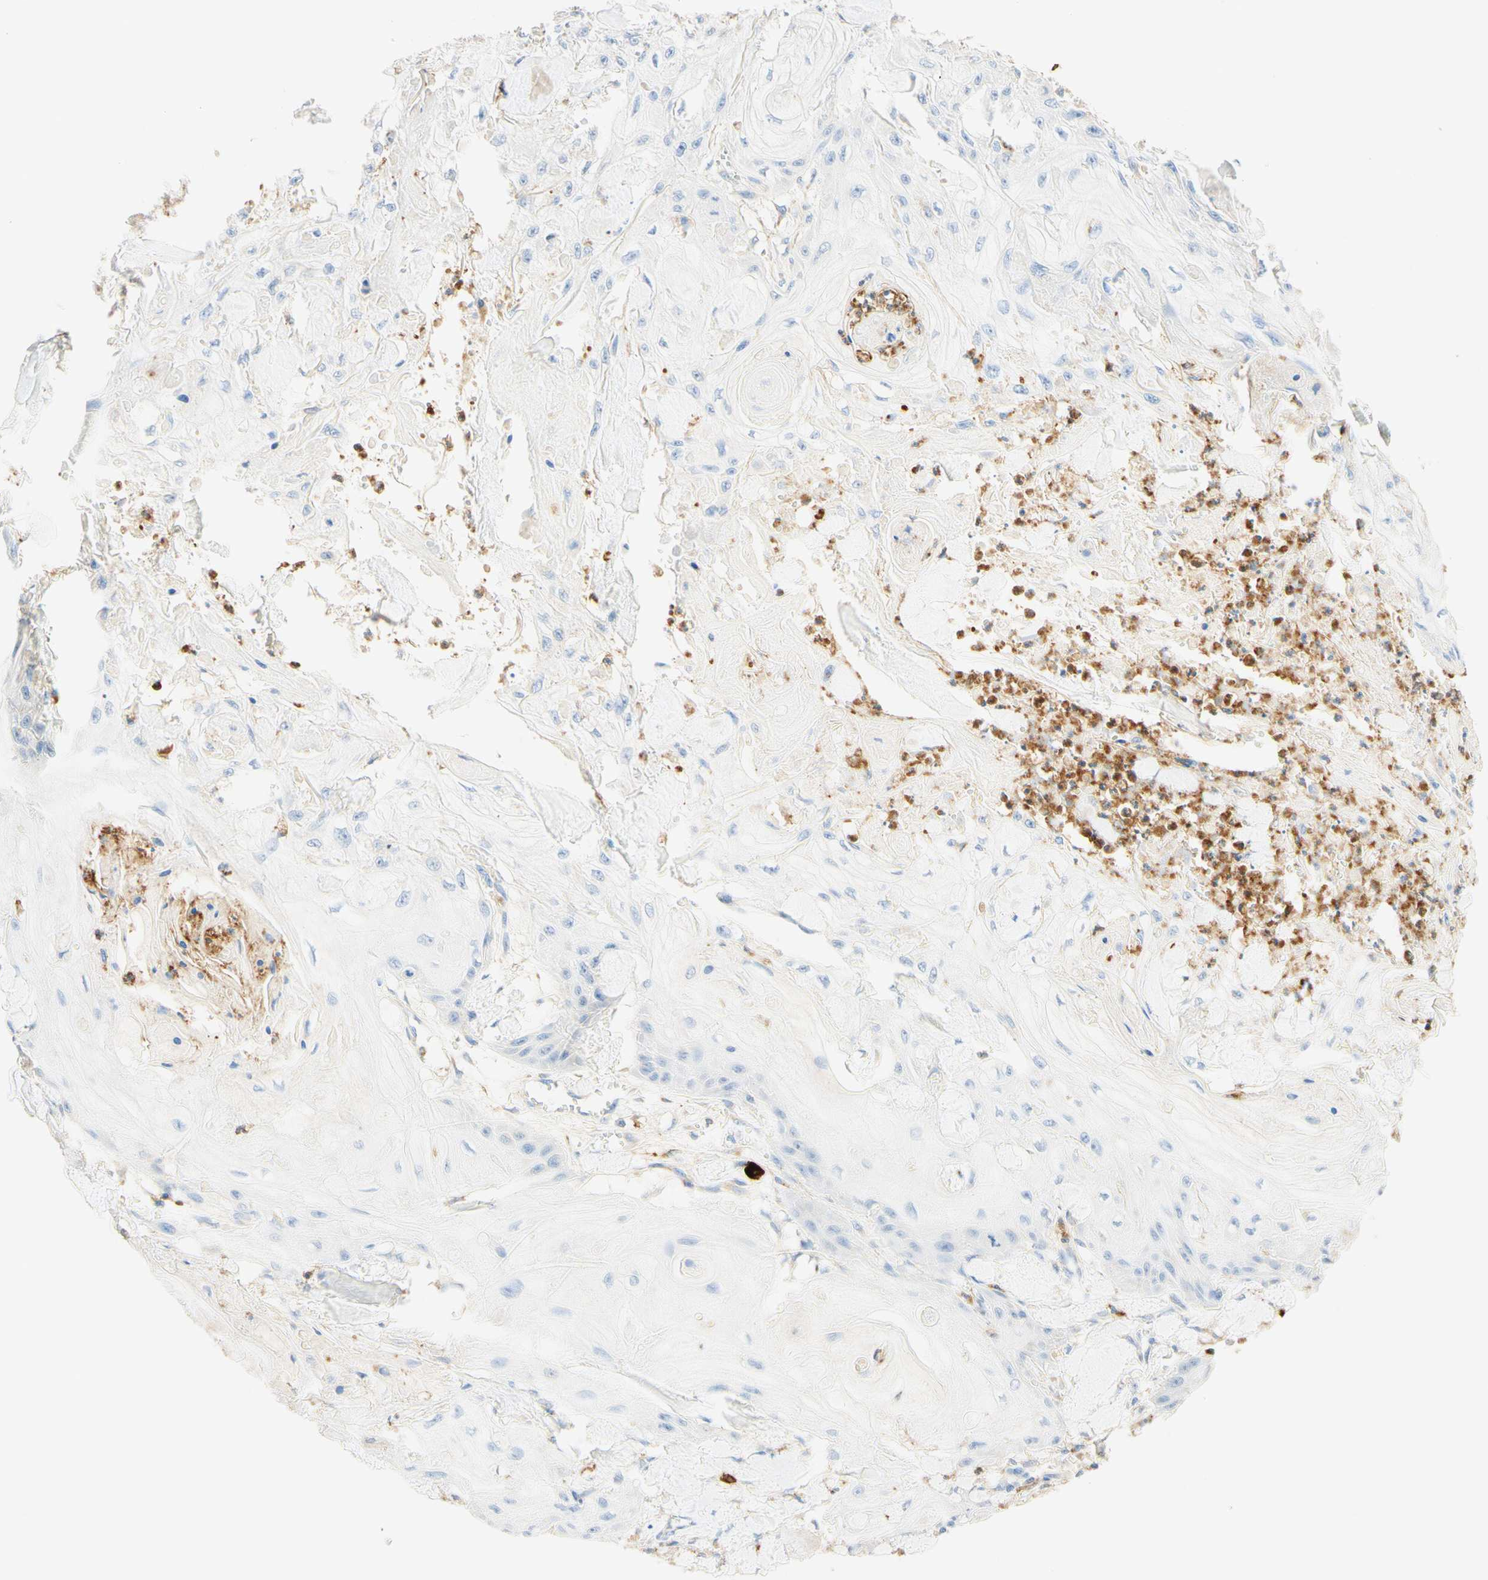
{"staining": {"intensity": "negative", "quantity": "none", "location": "none"}, "tissue": "skin cancer", "cell_type": "Tumor cells", "image_type": "cancer", "snomed": [{"axis": "morphology", "description": "Squamous cell carcinoma, NOS"}, {"axis": "topography", "description": "Skin"}], "caption": "There is no significant positivity in tumor cells of squamous cell carcinoma (skin).", "gene": "CD63", "patient": {"sex": "male", "age": 74}}